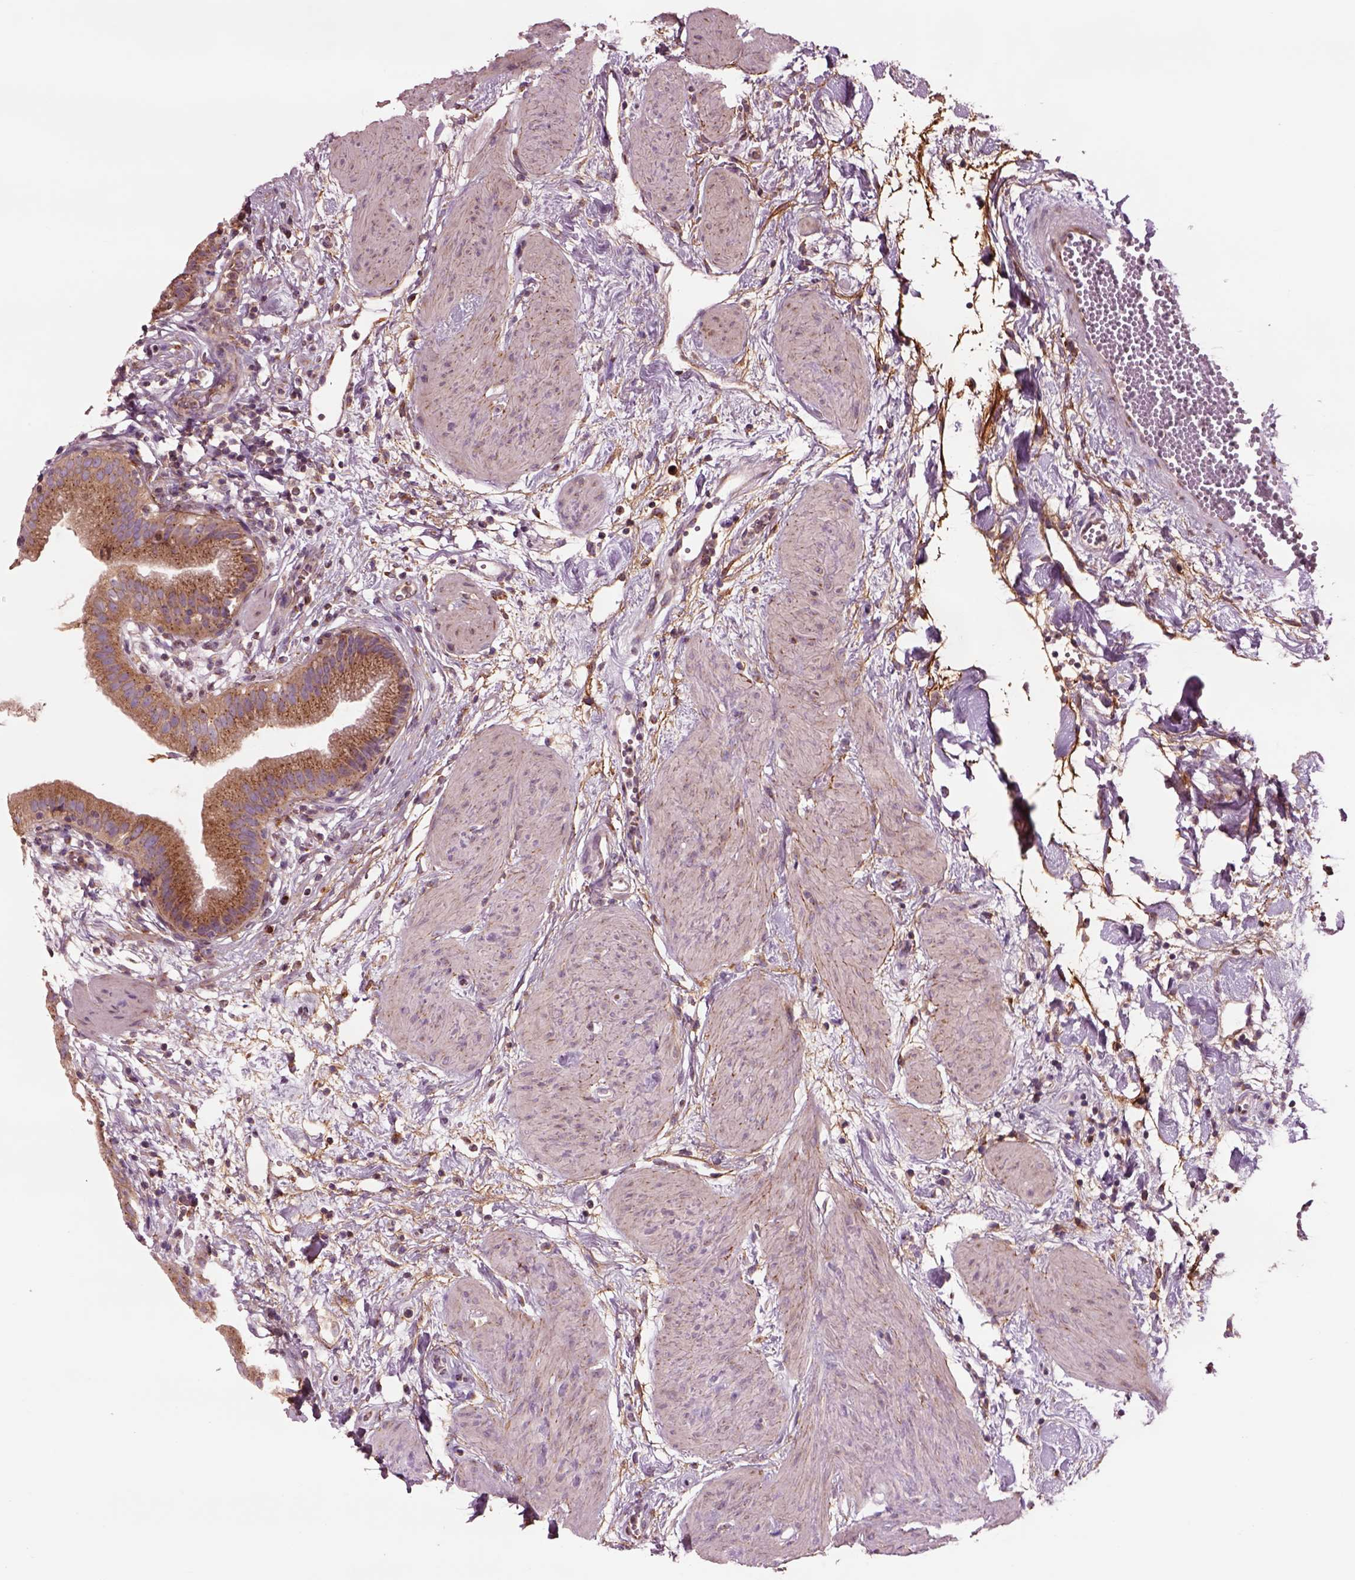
{"staining": {"intensity": "moderate", "quantity": ">75%", "location": "cytoplasmic/membranous"}, "tissue": "gallbladder", "cell_type": "Glandular cells", "image_type": "normal", "snomed": [{"axis": "morphology", "description": "Normal tissue, NOS"}, {"axis": "topography", "description": "Gallbladder"}], "caption": "IHC of normal gallbladder shows medium levels of moderate cytoplasmic/membranous expression in approximately >75% of glandular cells.", "gene": "SEC23A", "patient": {"sex": "female", "age": 65}}